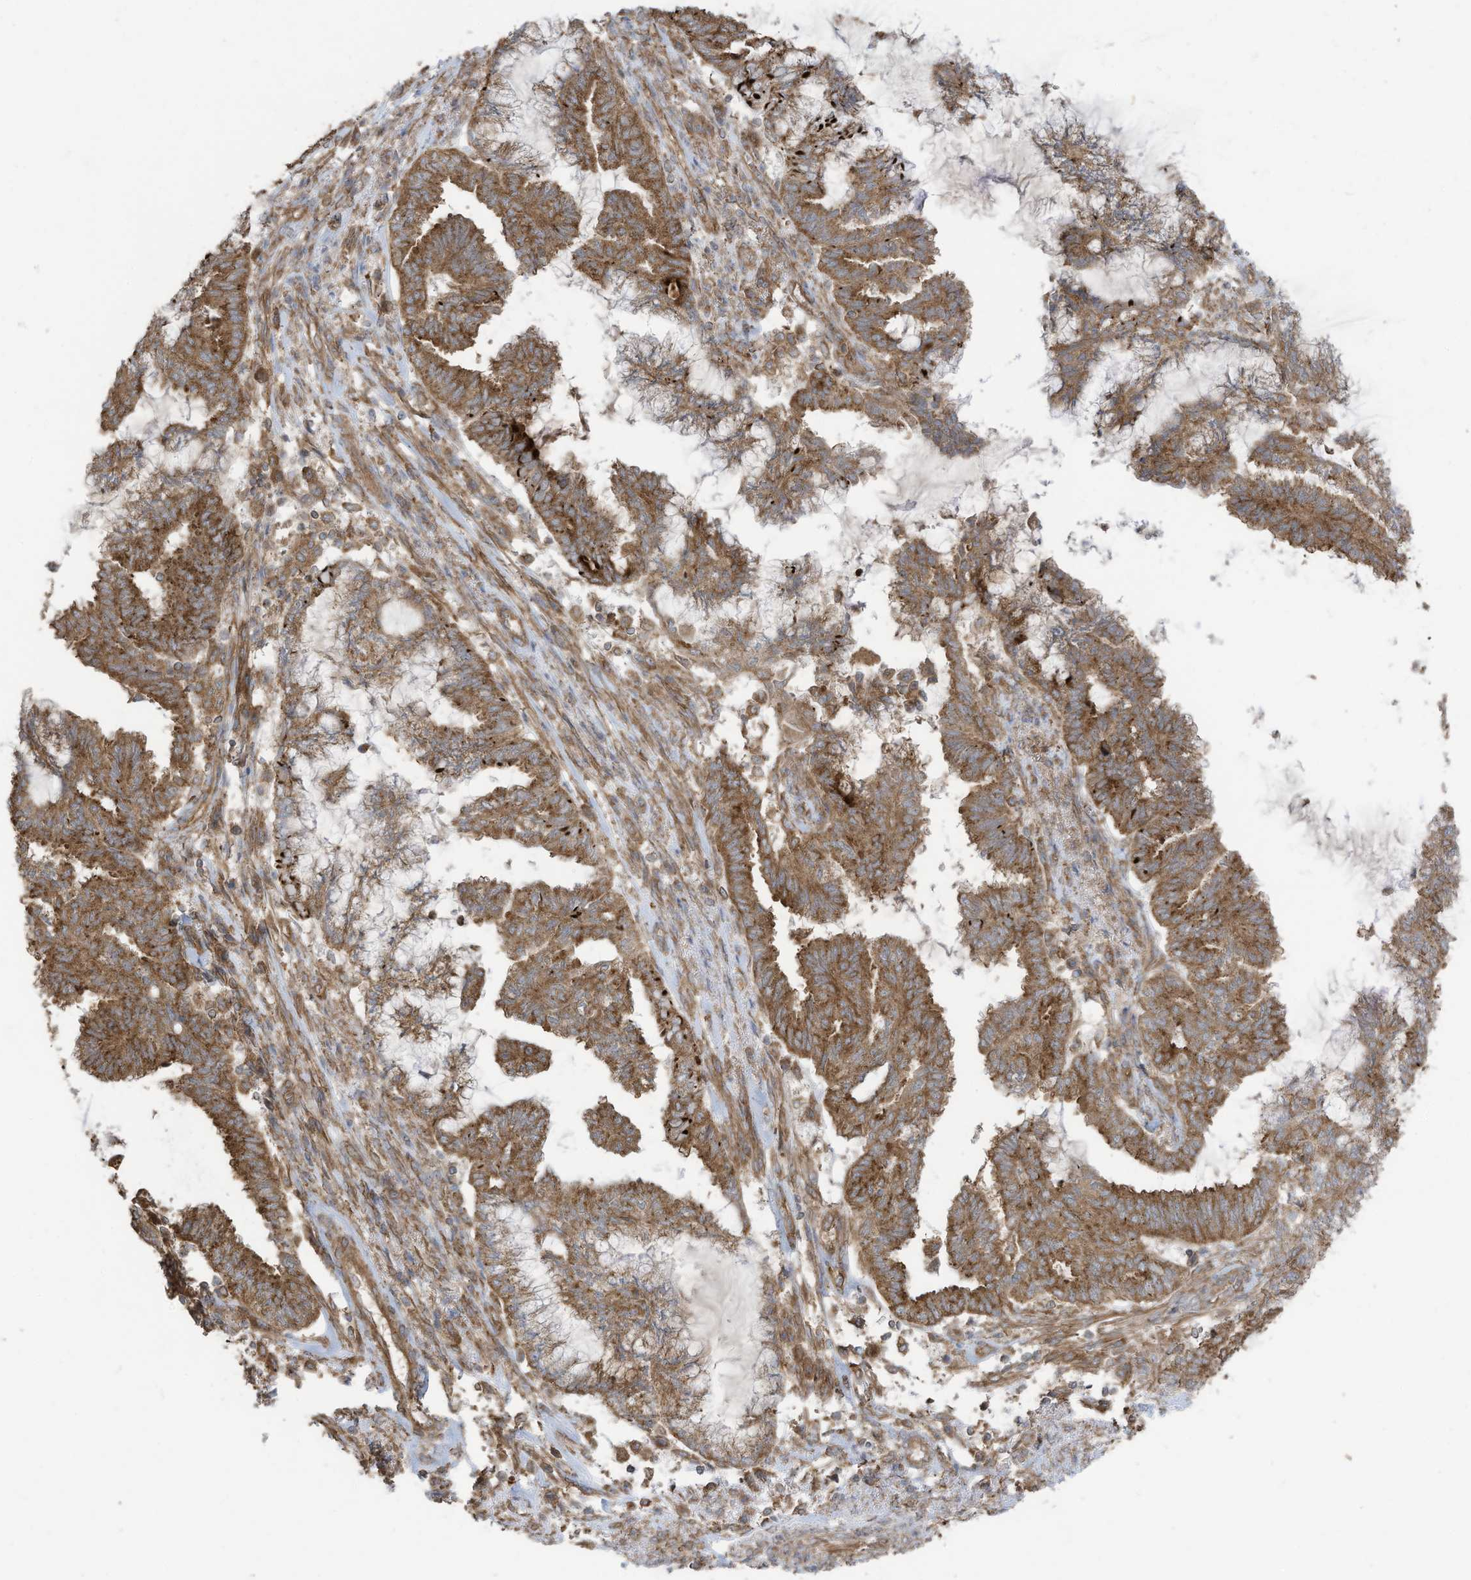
{"staining": {"intensity": "moderate", "quantity": ">75%", "location": "cytoplasmic/membranous"}, "tissue": "endometrial cancer", "cell_type": "Tumor cells", "image_type": "cancer", "snomed": [{"axis": "morphology", "description": "Adenocarcinoma, NOS"}, {"axis": "topography", "description": "Endometrium"}], "caption": "Adenocarcinoma (endometrial) stained with a brown dye exhibits moderate cytoplasmic/membranous positive positivity in about >75% of tumor cells.", "gene": "CGAS", "patient": {"sex": "female", "age": 86}}